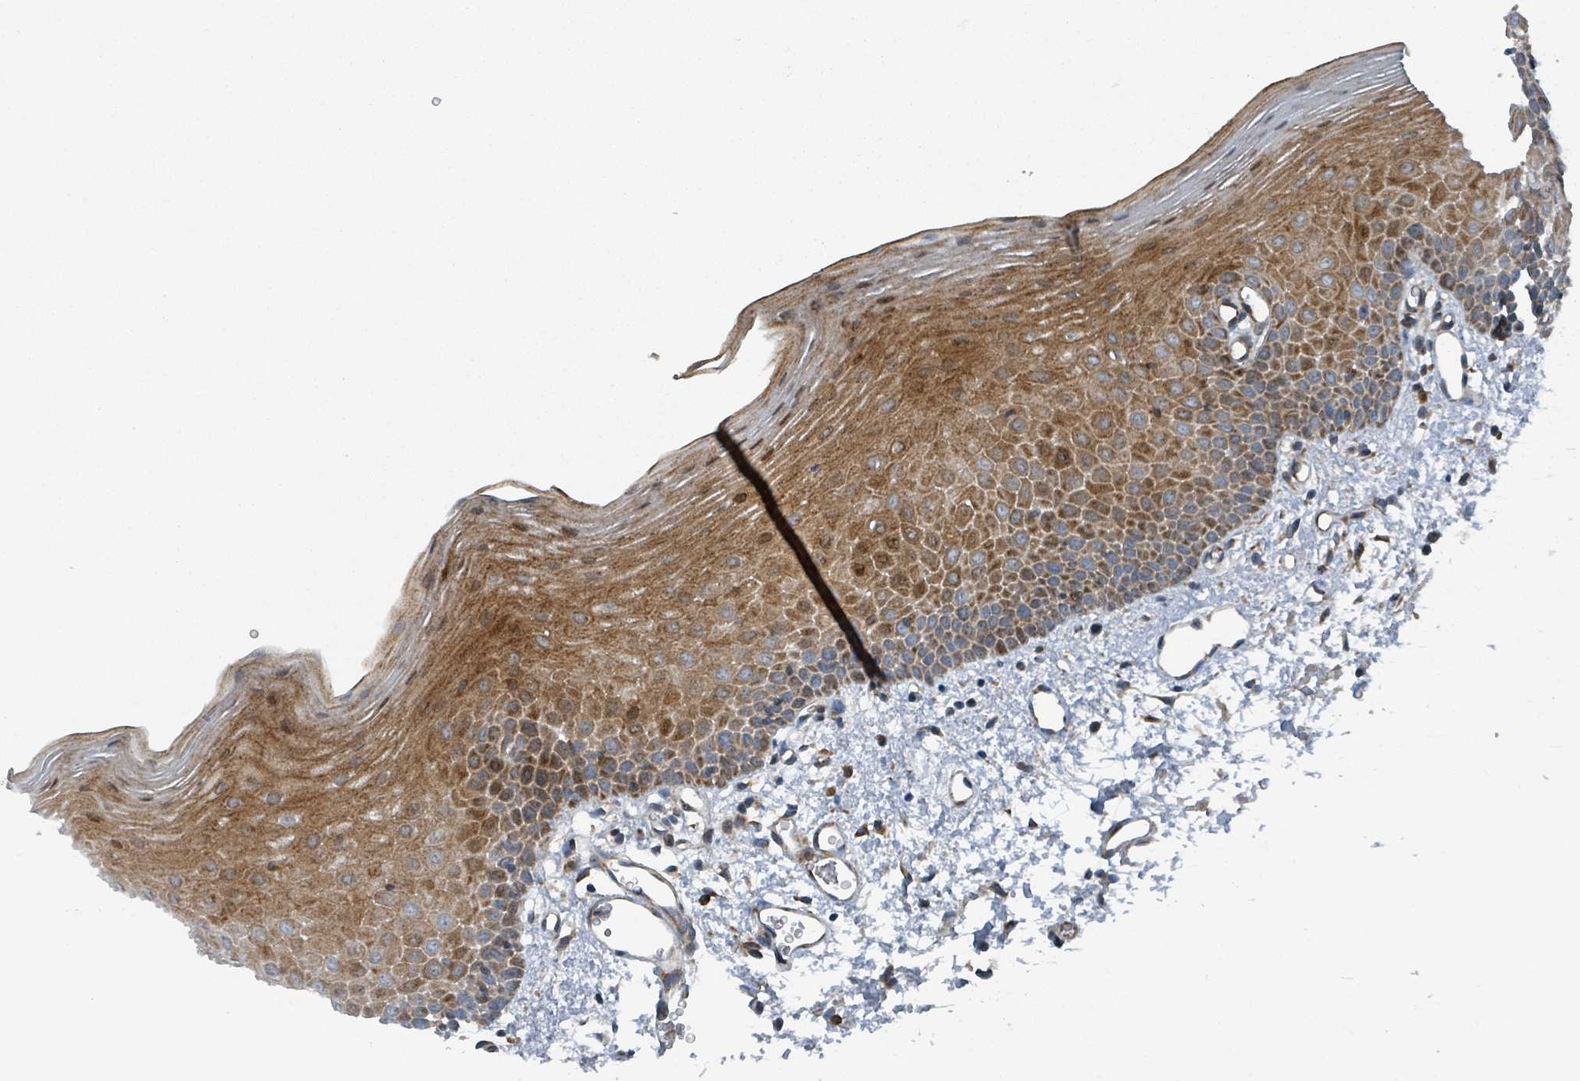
{"staining": {"intensity": "moderate", "quantity": "25%-75%", "location": "cytoplasmic/membranous,nuclear"}, "tissue": "oral mucosa", "cell_type": "Squamous epithelial cells", "image_type": "normal", "snomed": [{"axis": "morphology", "description": "Normal tissue, NOS"}, {"axis": "topography", "description": "Oral tissue"}], "caption": "The image displays staining of normal oral mucosa, revealing moderate cytoplasmic/membranous,nuclear protein staining (brown color) within squamous epithelial cells.", "gene": "DIPK2A", "patient": {"sex": "female", "age": 70}}